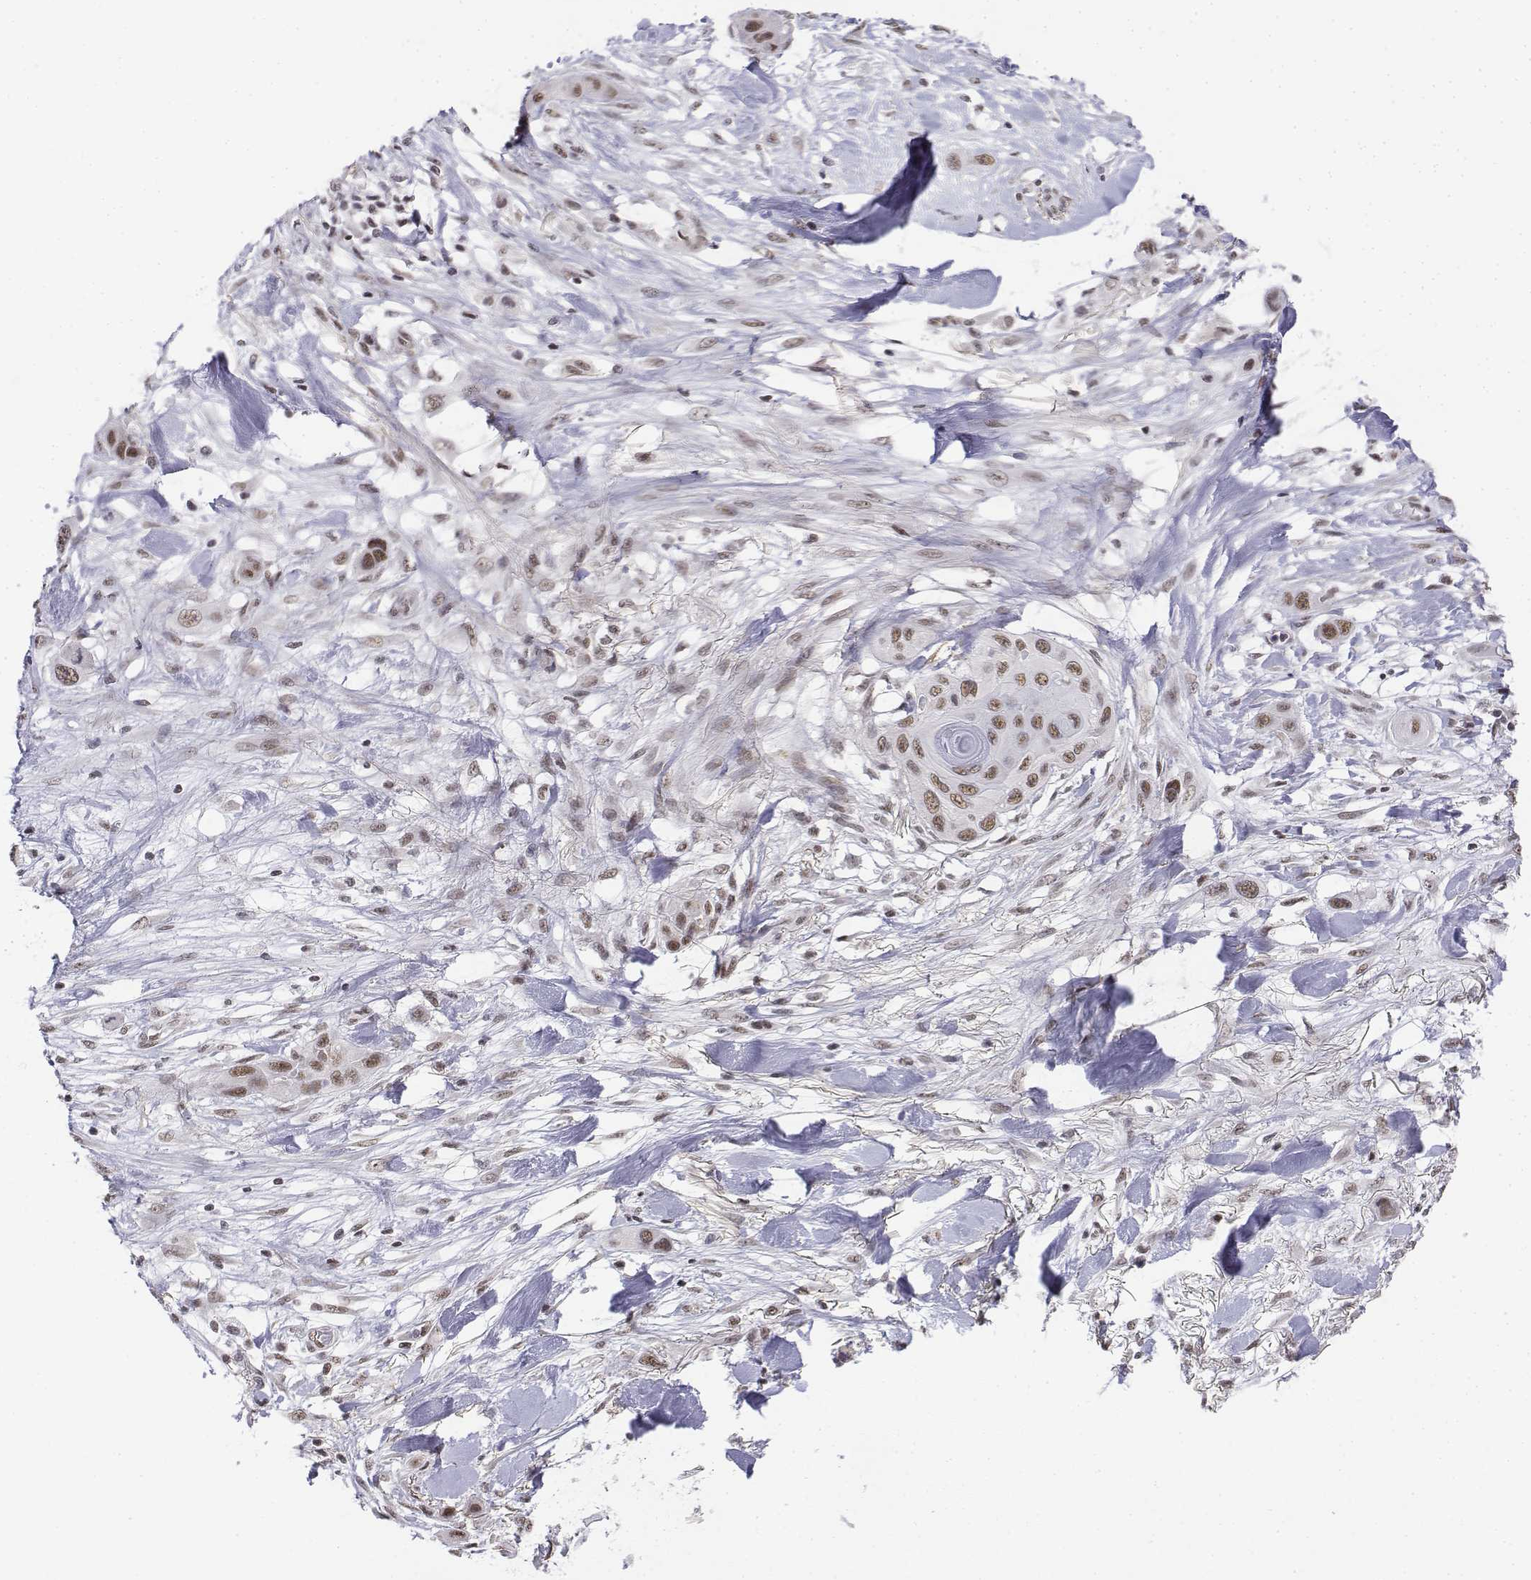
{"staining": {"intensity": "weak", "quantity": ">75%", "location": "nuclear"}, "tissue": "skin cancer", "cell_type": "Tumor cells", "image_type": "cancer", "snomed": [{"axis": "morphology", "description": "Squamous cell carcinoma, NOS"}, {"axis": "topography", "description": "Skin"}], "caption": "Immunohistochemical staining of skin cancer (squamous cell carcinoma) reveals low levels of weak nuclear positivity in about >75% of tumor cells.", "gene": "SETD1A", "patient": {"sex": "male", "age": 79}}